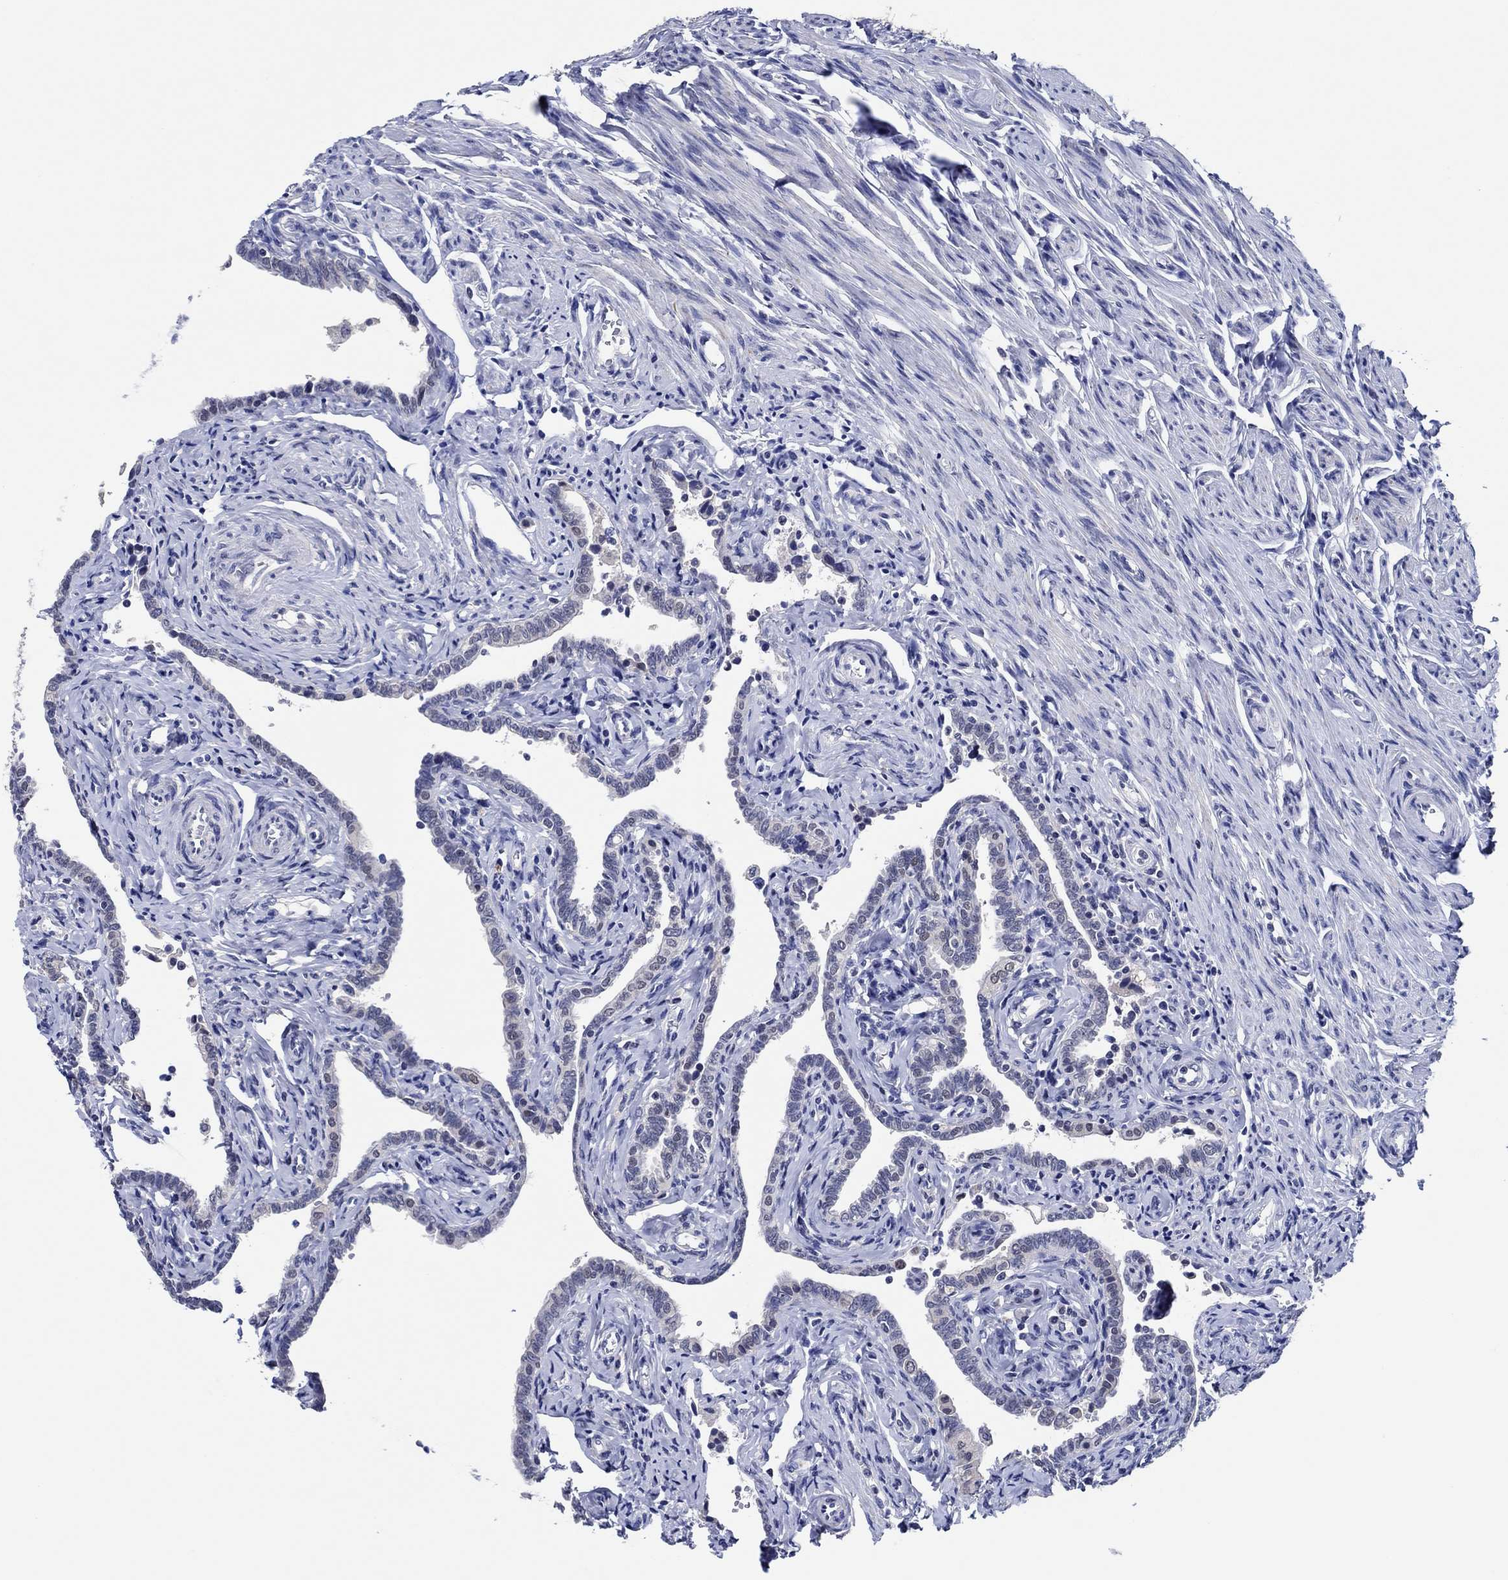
{"staining": {"intensity": "weak", "quantity": "<25%", "location": "nuclear"}, "tissue": "fallopian tube", "cell_type": "Glandular cells", "image_type": "normal", "snomed": [{"axis": "morphology", "description": "Normal tissue, NOS"}, {"axis": "topography", "description": "Fallopian tube"}, {"axis": "topography", "description": "Ovary"}], "caption": "There is no significant positivity in glandular cells of fallopian tube. (DAB immunohistochemistry with hematoxylin counter stain).", "gene": "PRRT3", "patient": {"sex": "female", "age": 54}}